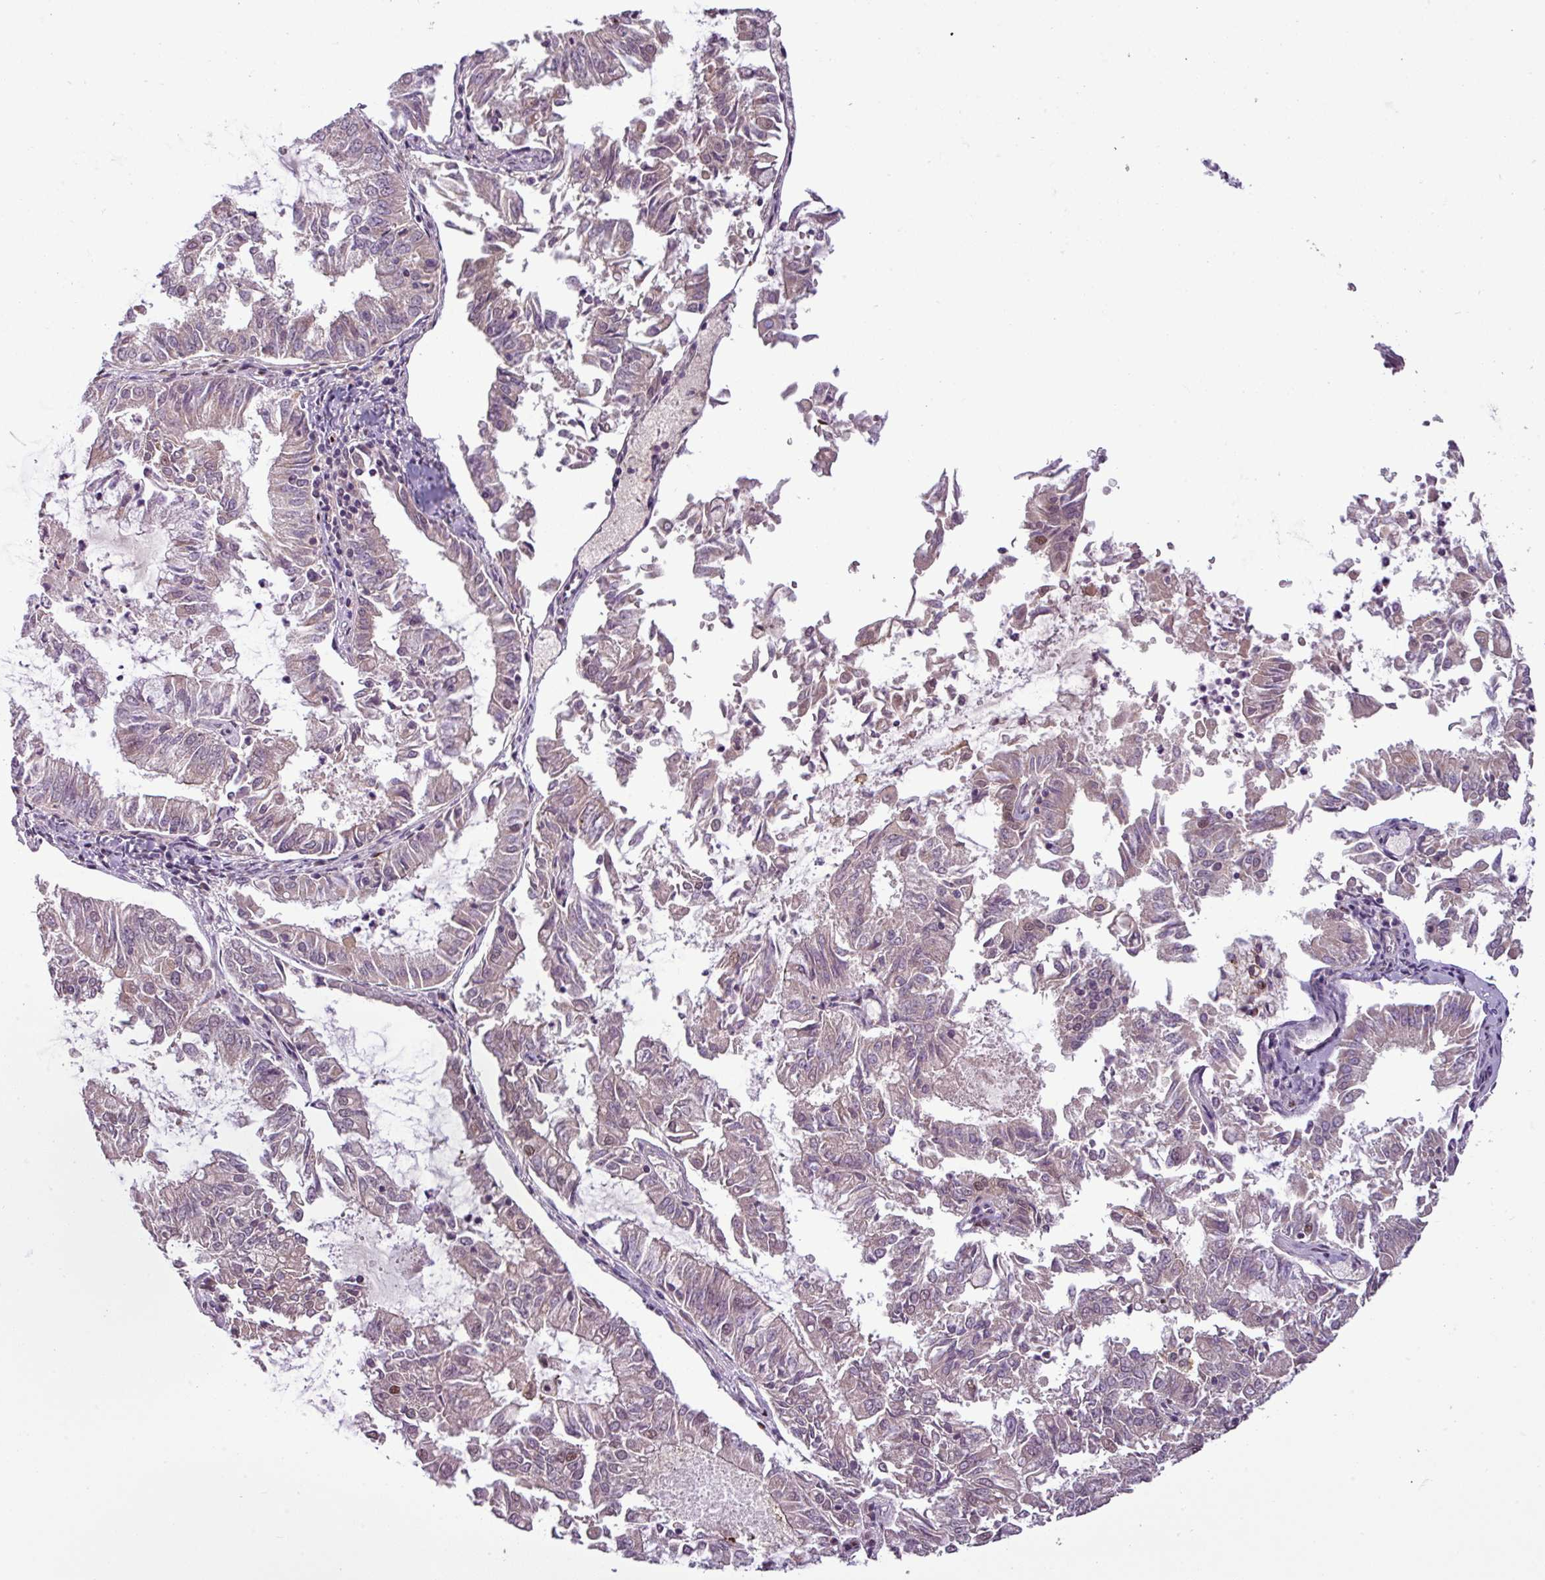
{"staining": {"intensity": "negative", "quantity": "none", "location": "none"}, "tissue": "endometrial cancer", "cell_type": "Tumor cells", "image_type": "cancer", "snomed": [{"axis": "morphology", "description": "Adenocarcinoma, NOS"}, {"axis": "topography", "description": "Endometrium"}], "caption": "This is an immunohistochemistry histopathology image of human endometrial cancer. There is no staining in tumor cells.", "gene": "IRF2BPL", "patient": {"sex": "female", "age": 57}}